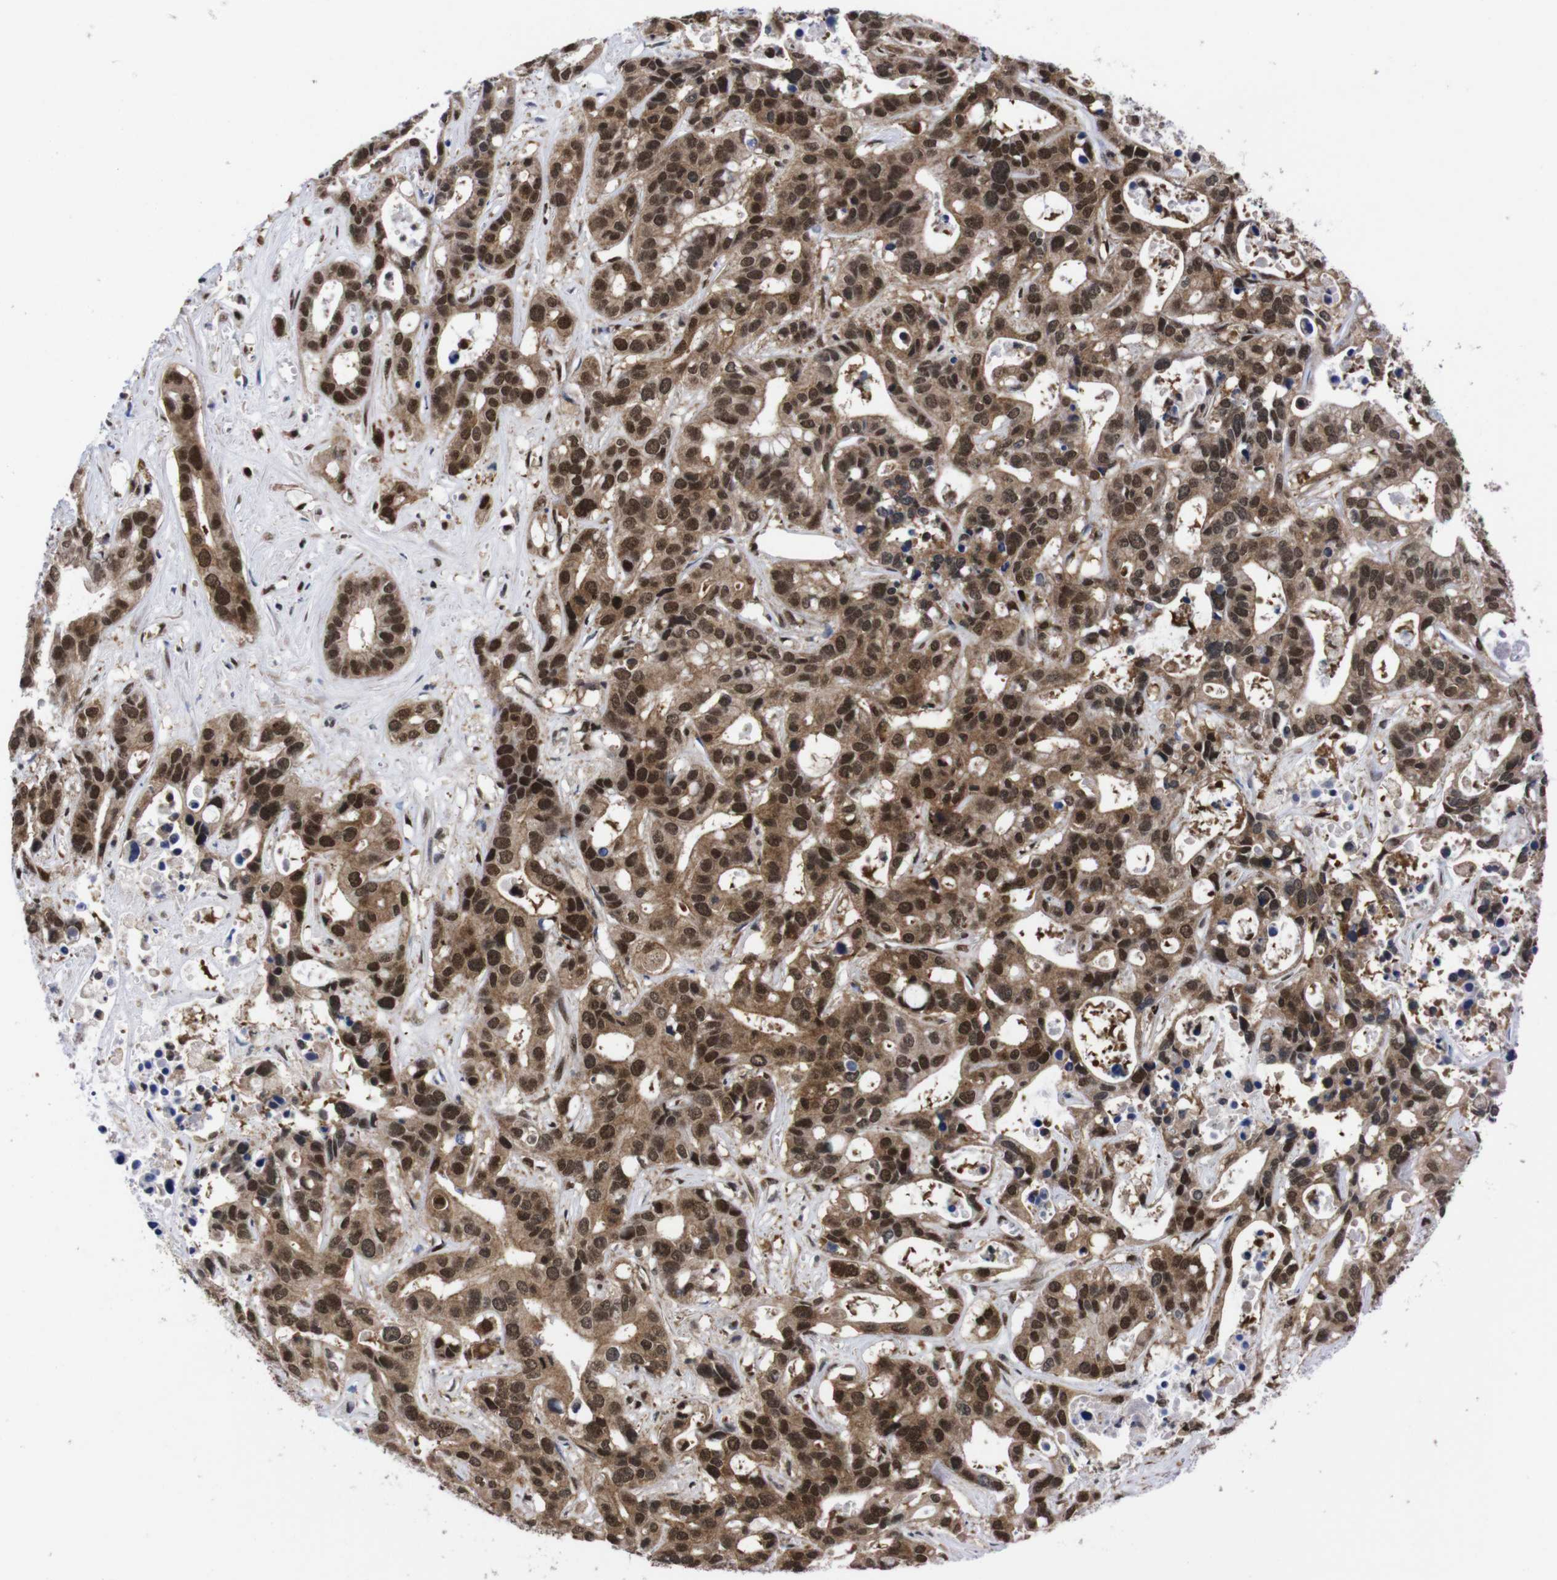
{"staining": {"intensity": "strong", "quantity": ">75%", "location": "cytoplasmic/membranous,nuclear"}, "tissue": "liver cancer", "cell_type": "Tumor cells", "image_type": "cancer", "snomed": [{"axis": "morphology", "description": "Cholangiocarcinoma"}, {"axis": "topography", "description": "Liver"}], "caption": "Brown immunohistochemical staining in human liver cholangiocarcinoma reveals strong cytoplasmic/membranous and nuclear expression in approximately >75% of tumor cells. (DAB = brown stain, brightfield microscopy at high magnification).", "gene": "UBQLN2", "patient": {"sex": "female", "age": 65}}